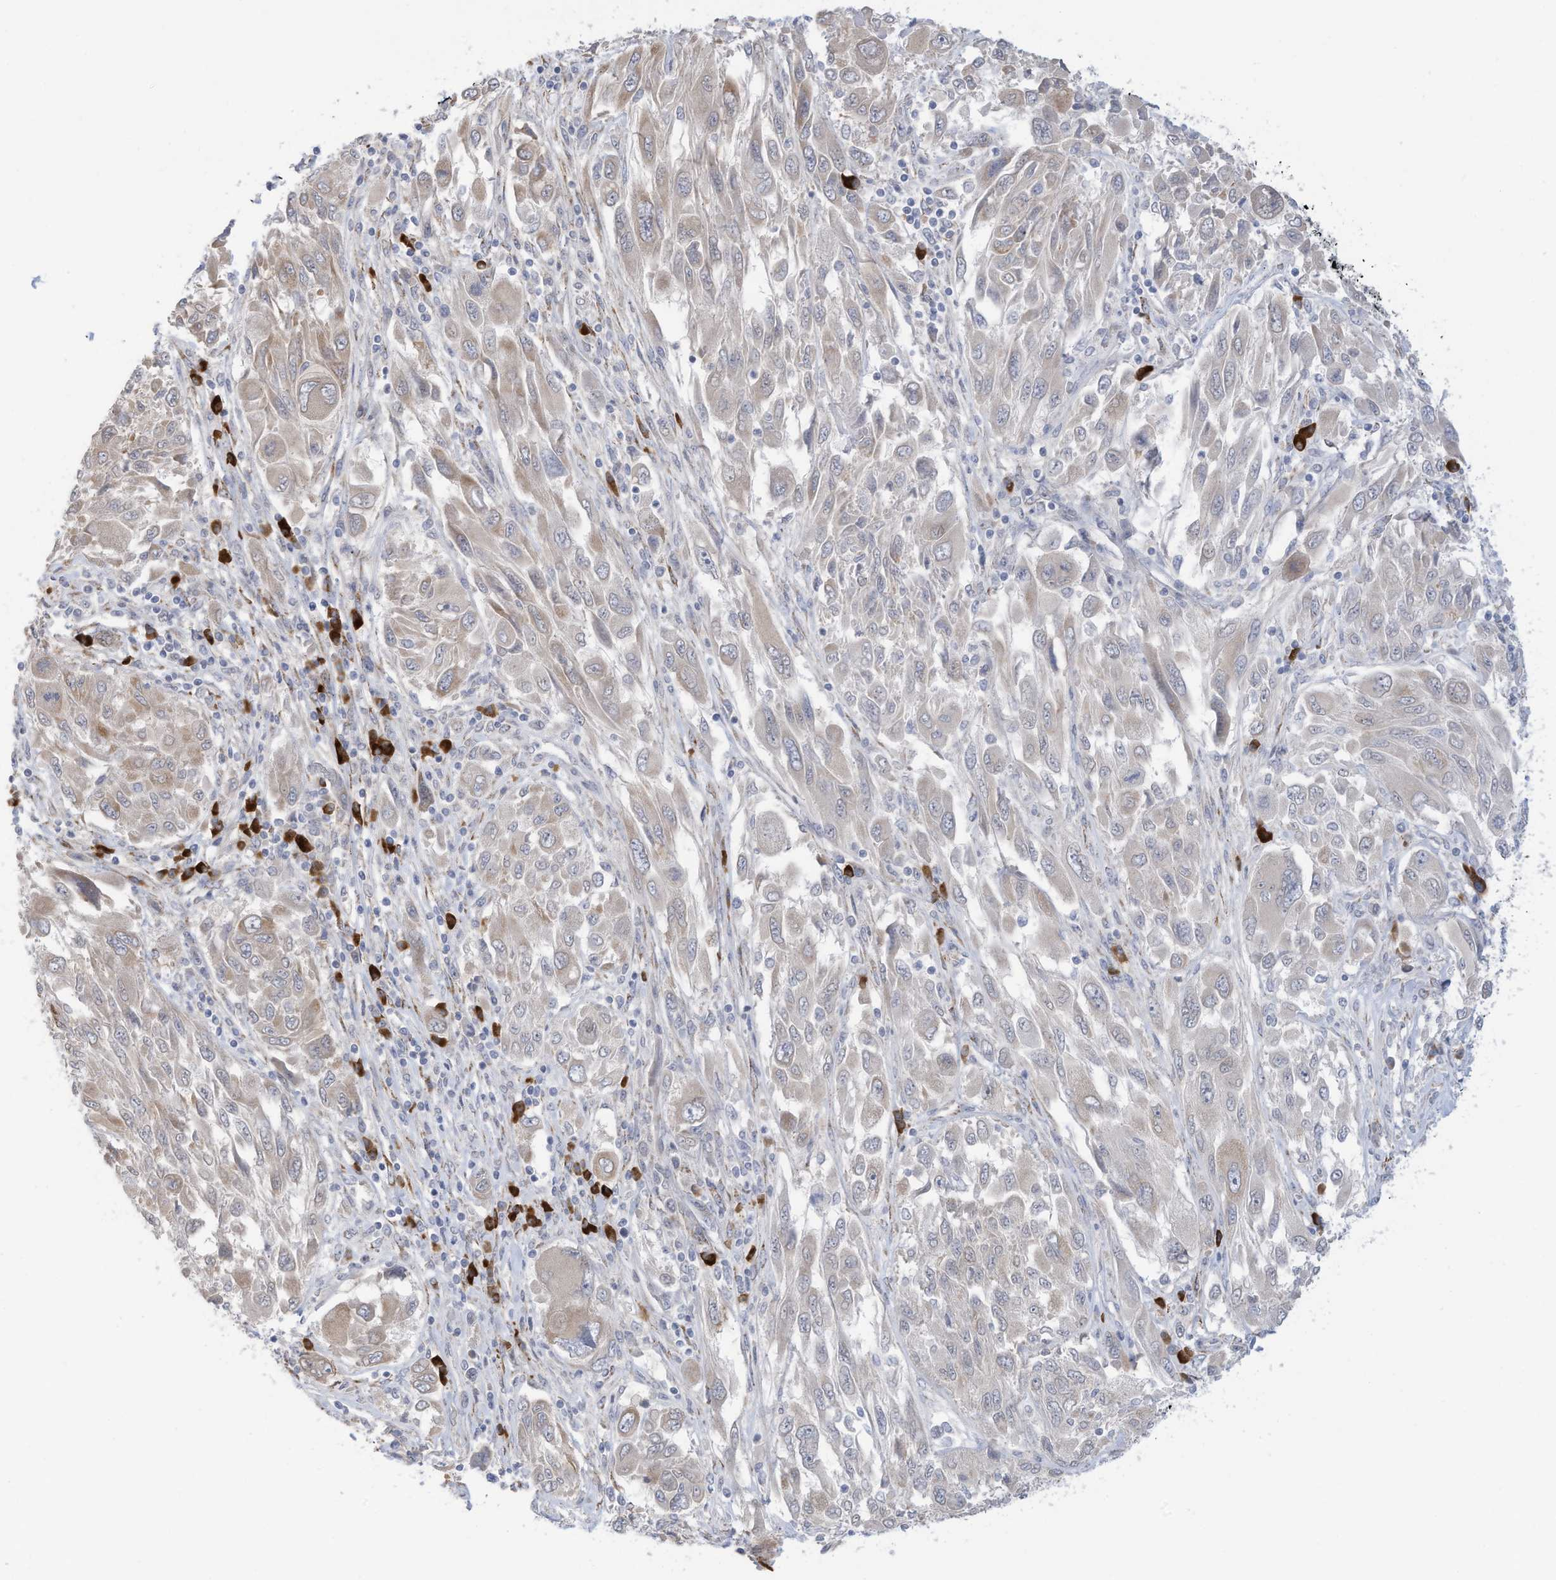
{"staining": {"intensity": "weak", "quantity": "<25%", "location": "cytoplasmic/membranous"}, "tissue": "melanoma", "cell_type": "Tumor cells", "image_type": "cancer", "snomed": [{"axis": "morphology", "description": "Malignant melanoma, NOS"}, {"axis": "topography", "description": "Skin"}], "caption": "Tumor cells are negative for brown protein staining in malignant melanoma.", "gene": "ZNF292", "patient": {"sex": "female", "age": 91}}